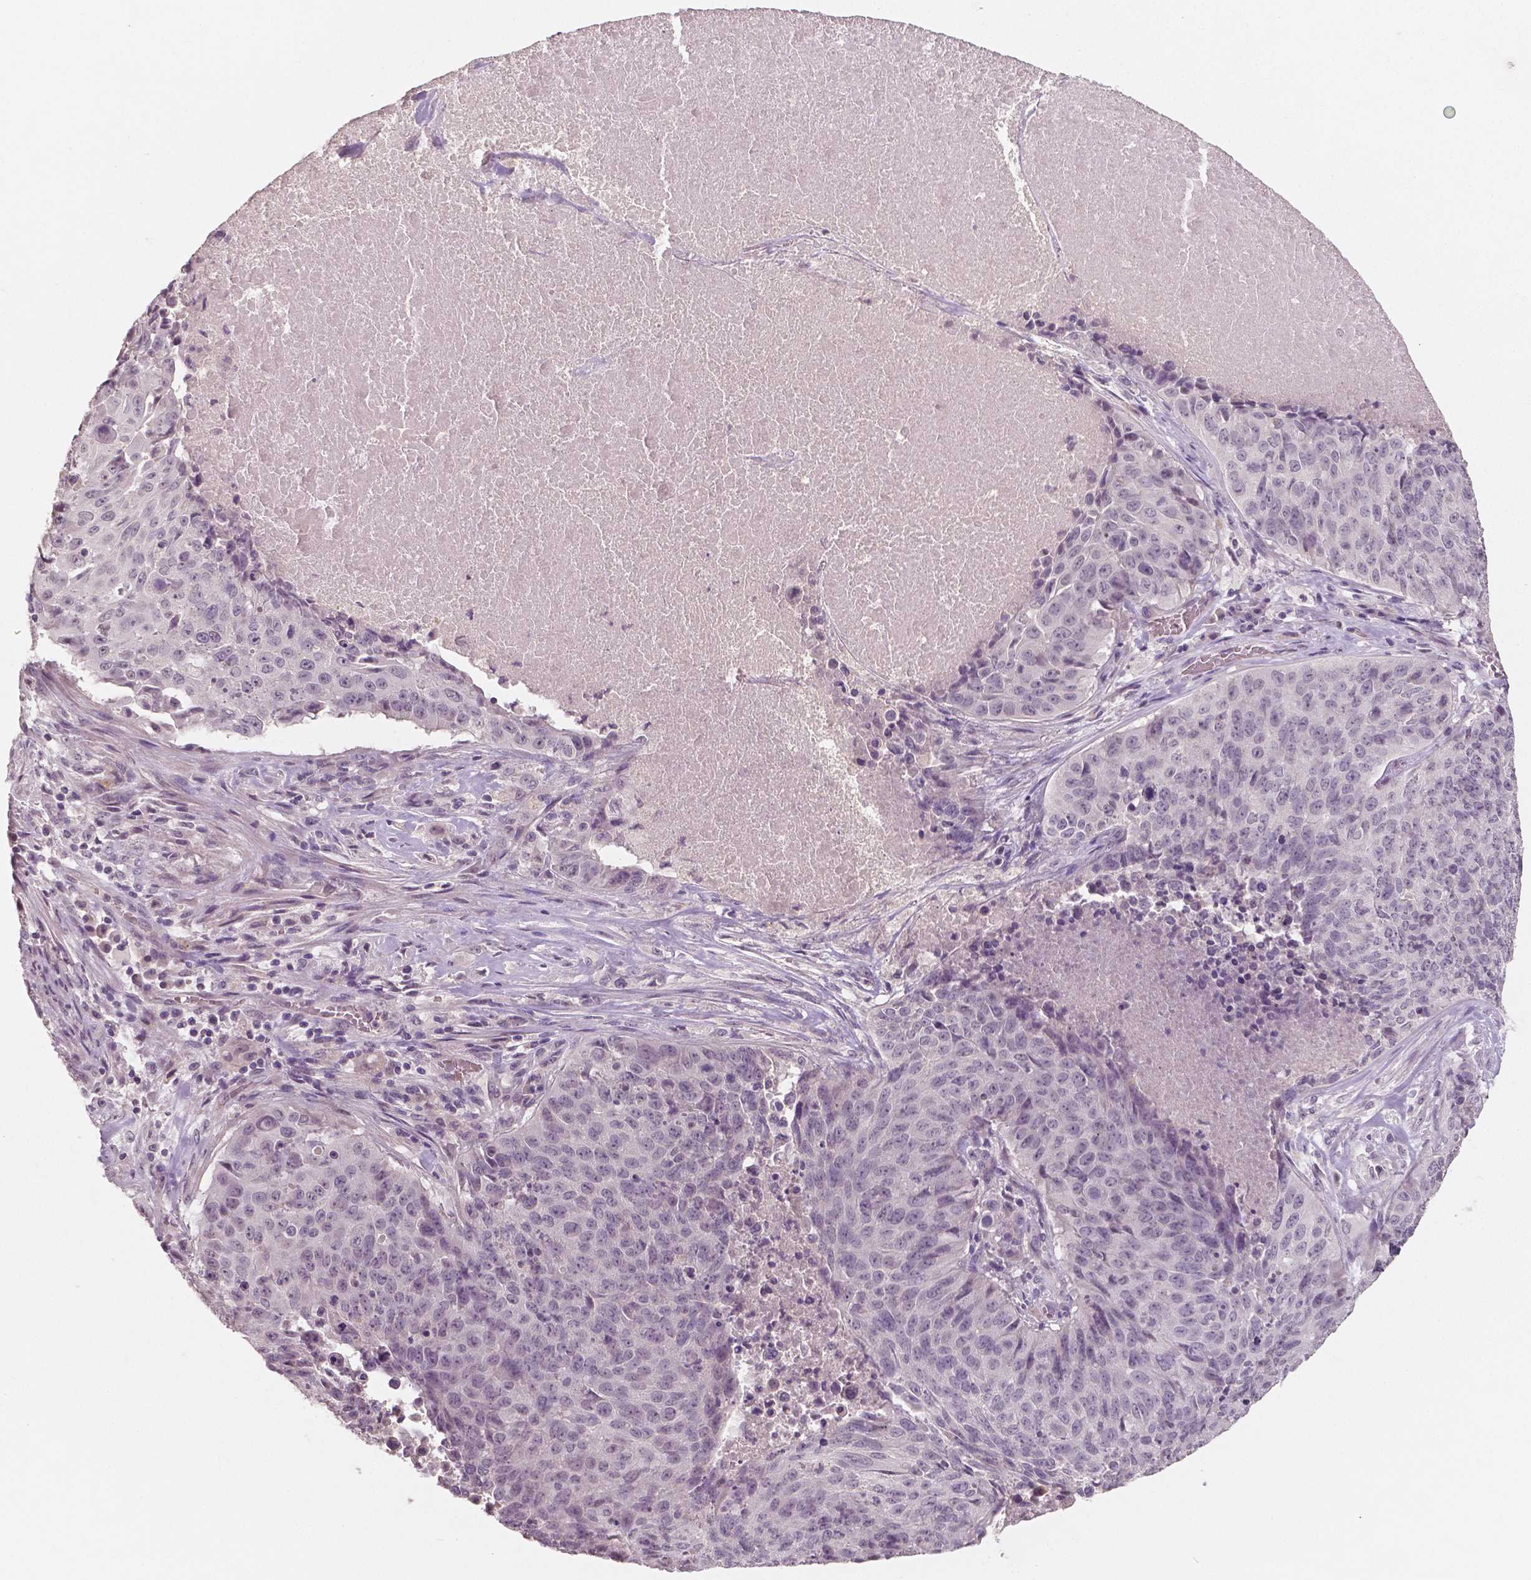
{"staining": {"intensity": "negative", "quantity": "none", "location": "none"}, "tissue": "lung cancer", "cell_type": "Tumor cells", "image_type": "cancer", "snomed": [{"axis": "morphology", "description": "Normal tissue, NOS"}, {"axis": "morphology", "description": "Squamous cell carcinoma, NOS"}, {"axis": "topography", "description": "Bronchus"}, {"axis": "topography", "description": "Lung"}], "caption": "High power microscopy photomicrograph of an IHC image of lung squamous cell carcinoma, revealing no significant positivity in tumor cells. (Brightfield microscopy of DAB immunohistochemistry (IHC) at high magnification).", "gene": "RNASE7", "patient": {"sex": "male", "age": 64}}